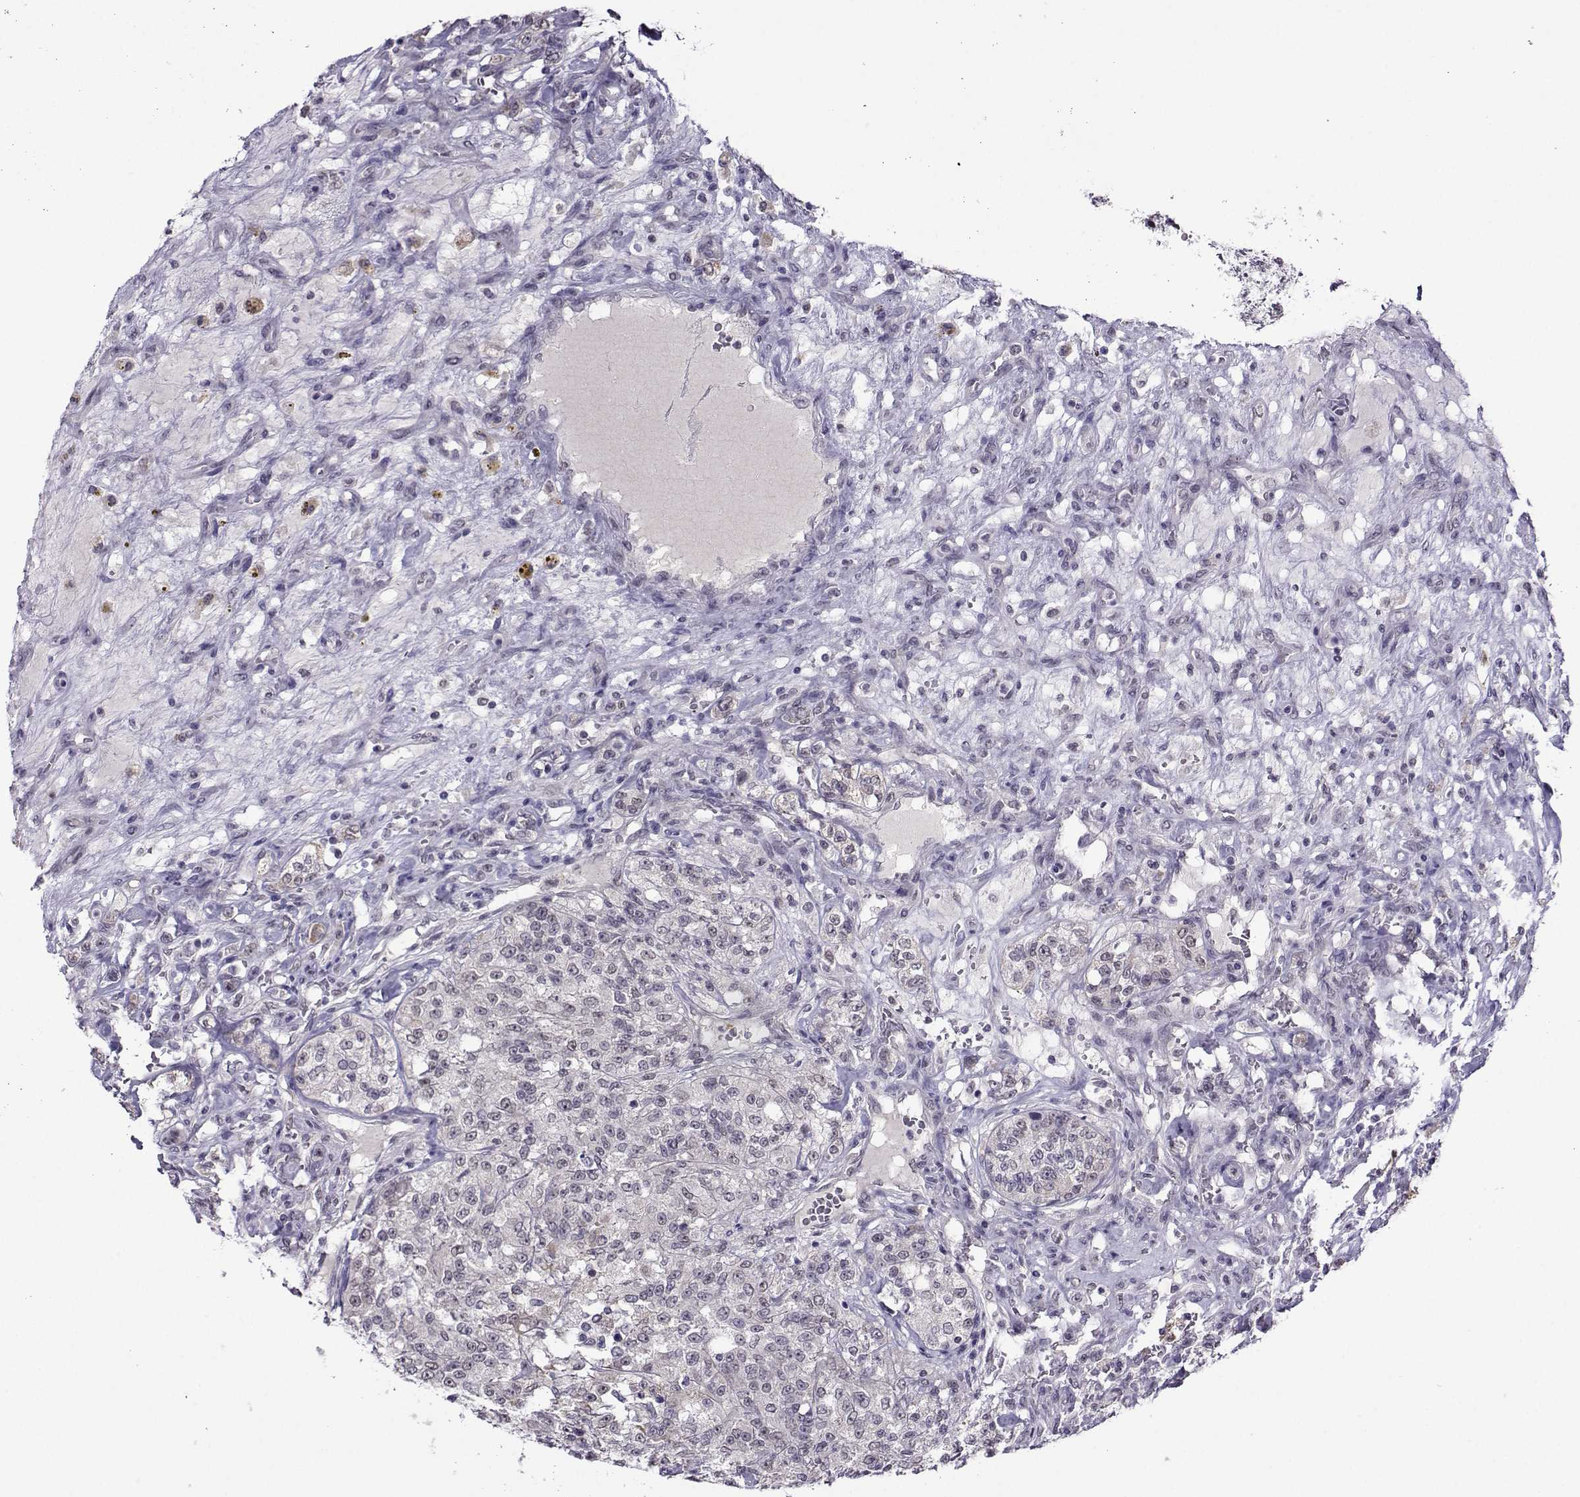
{"staining": {"intensity": "weak", "quantity": "<25%", "location": "cytoplasmic/membranous"}, "tissue": "renal cancer", "cell_type": "Tumor cells", "image_type": "cancer", "snomed": [{"axis": "morphology", "description": "Adenocarcinoma, NOS"}, {"axis": "topography", "description": "Kidney"}], "caption": "A high-resolution histopathology image shows immunohistochemistry (IHC) staining of renal cancer (adenocarcinoma), which displays no significant positivity in tumor cells.", "gene": "DDX20", "patient": {"sex": "female", "age": 63}}